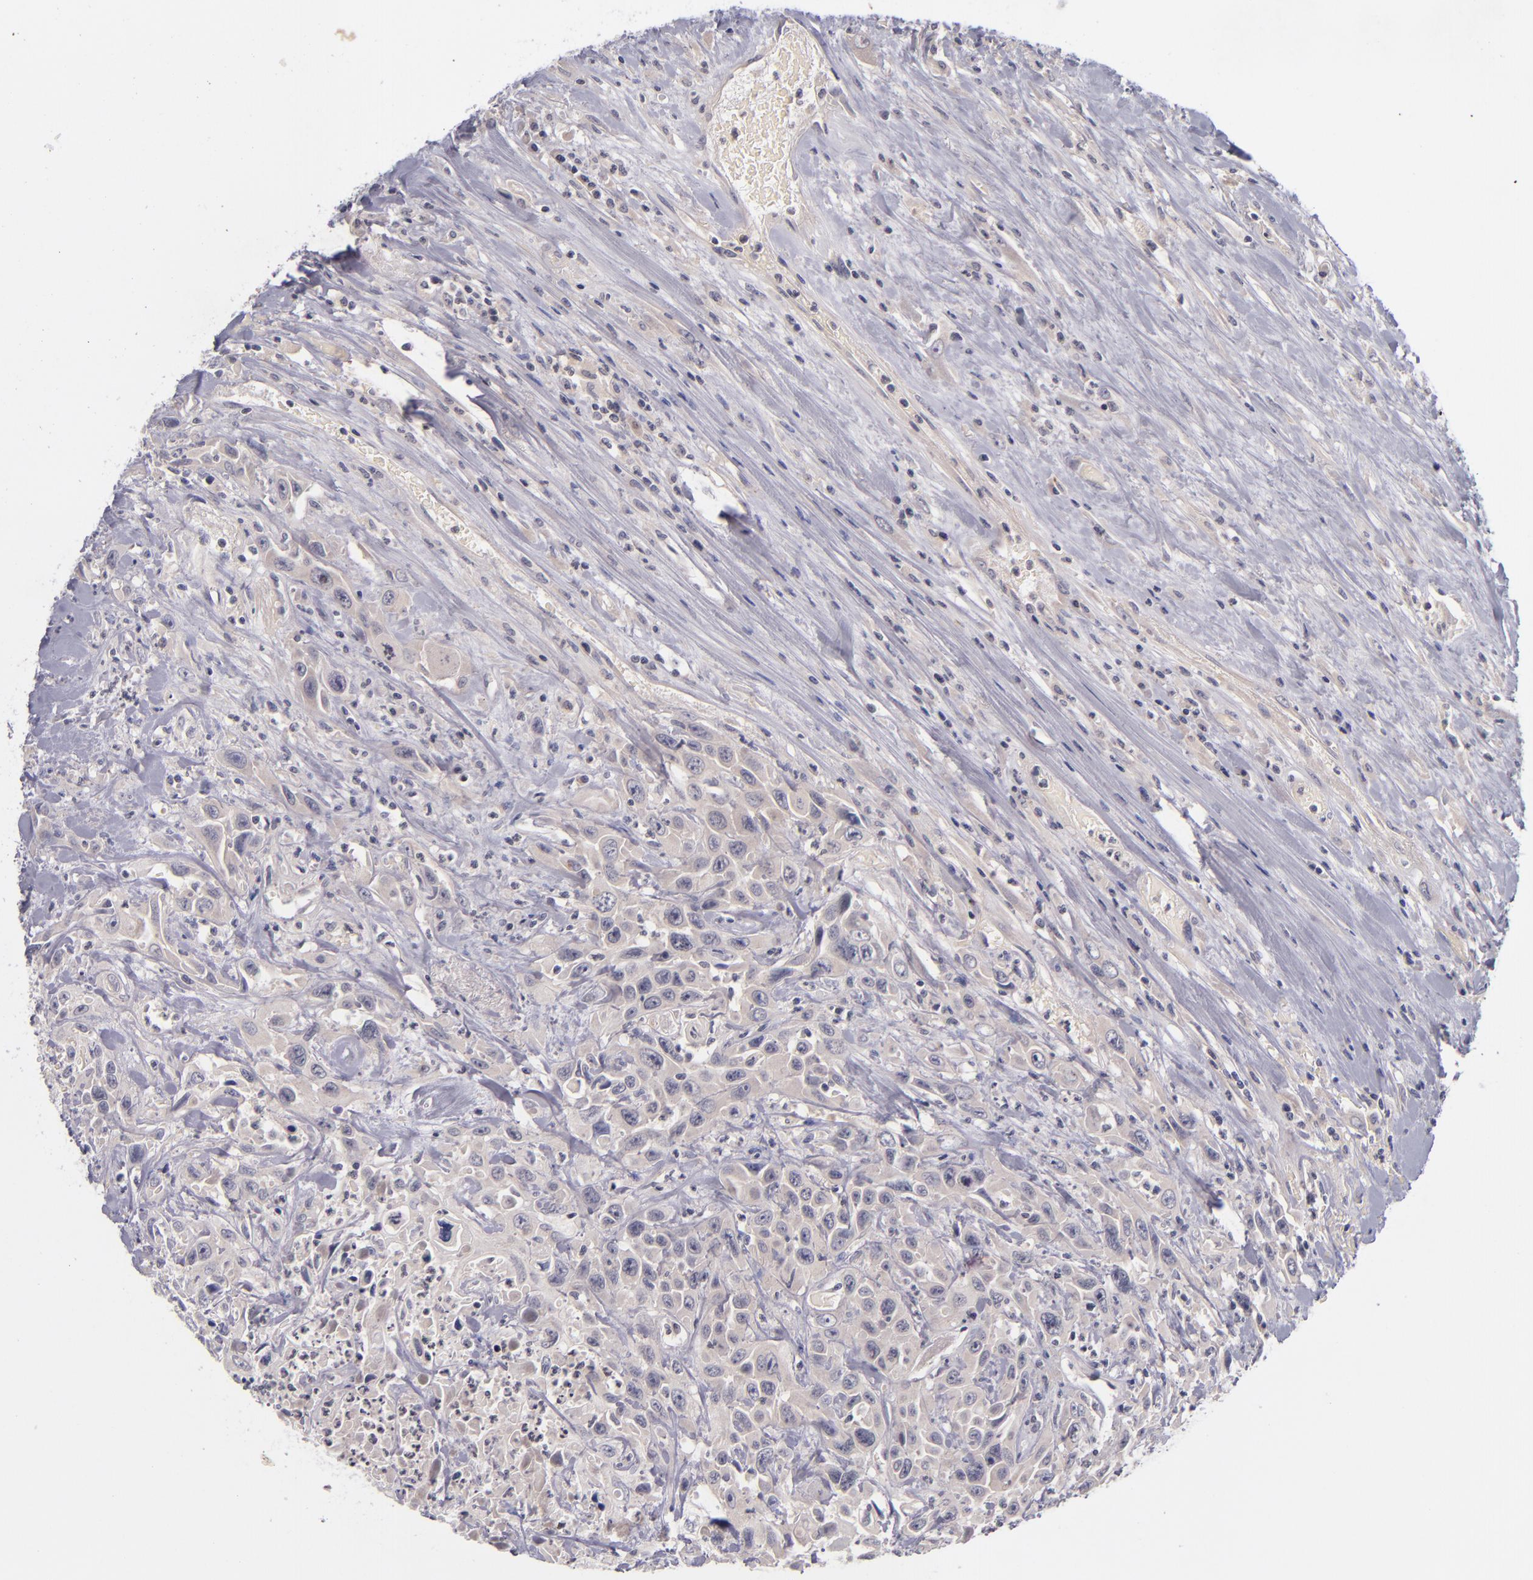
{"staining": {"intensity": "negative", "quantity": "none", "location": "none"}, "tissue": "urothelial cancer", "cell_type": "Tumor cells", "image_type": "cancer", "snomed": [{"axis": "morphology", "description": "Urothelial carcinoma, High grade"}, {"axis": "topography", "description": "Urinary bladder"}], "caption": "Immunohistochemistry of urothelial carcinoma (high-grade) displays no positivity in tumor cells.", "gene": "TSC2", "patient": {"sex": "female", "age": 84}}